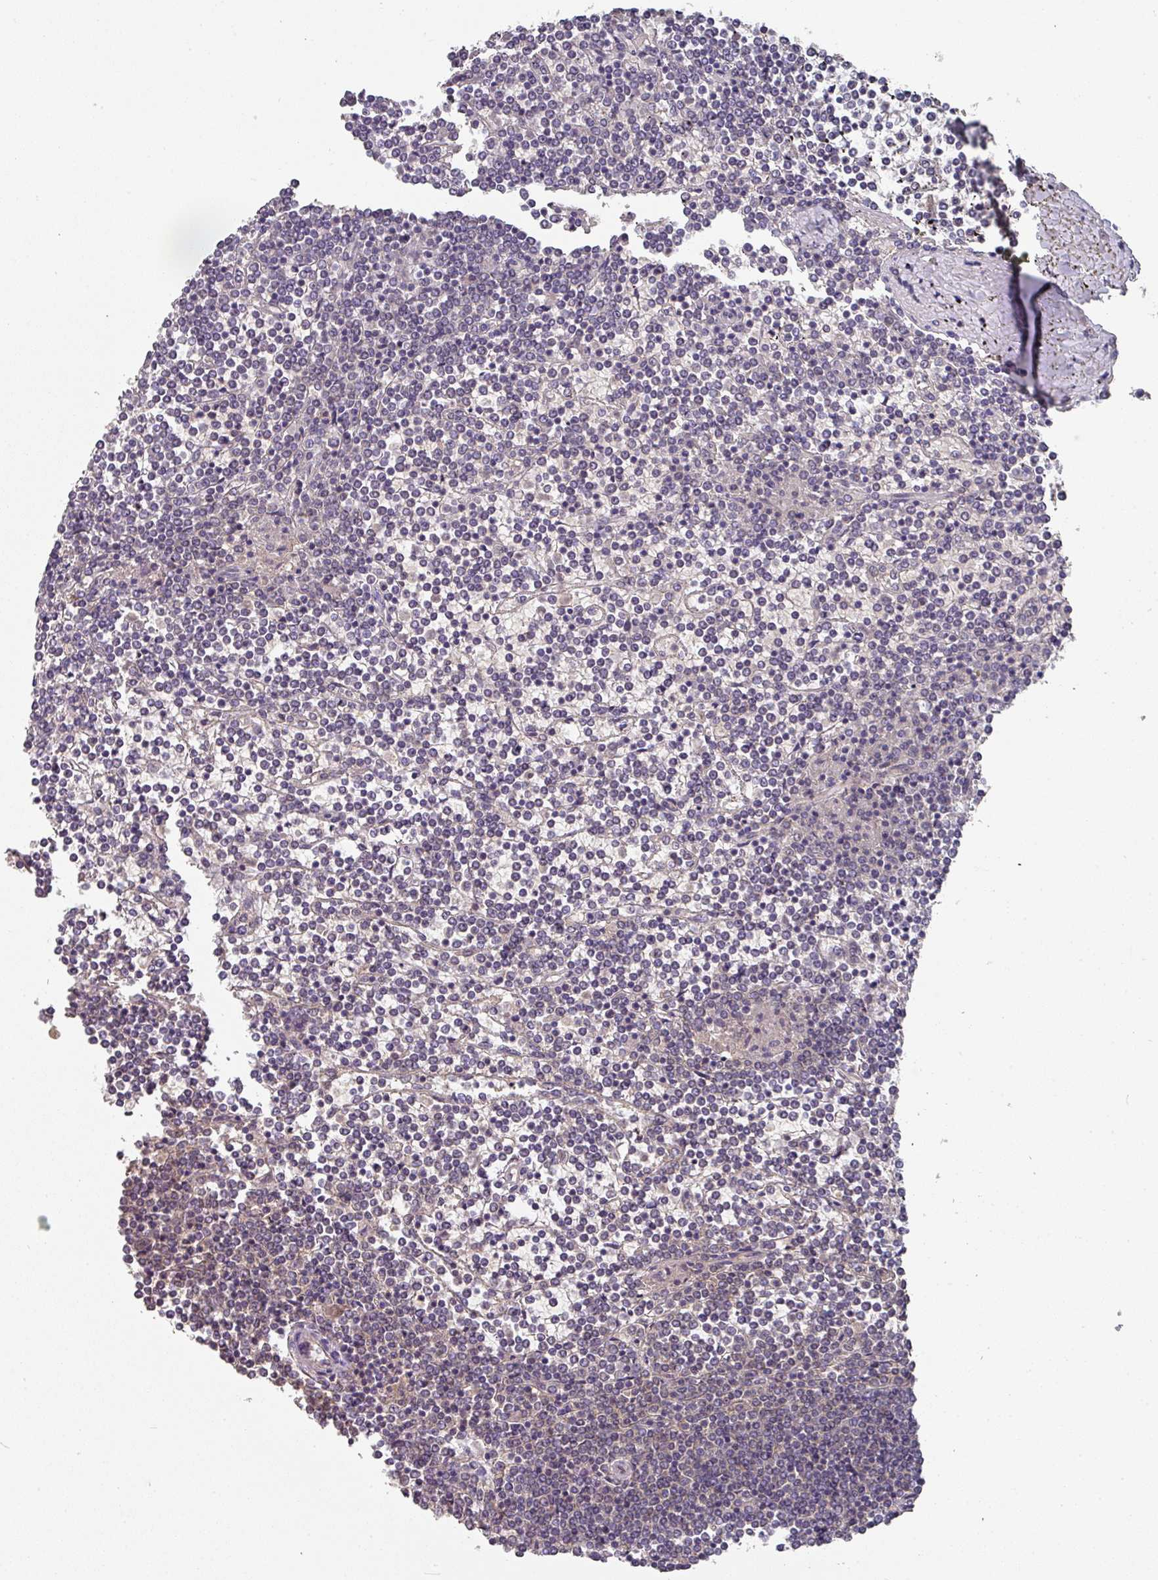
{"staining": {"intensity": "negative", "quantity": "none", "location": "none"}, "tissue": "lymphoma", "cell_type": "Tumor cells", "image_type": "cancer", "snomed": [{"axis": "morphology", "description": "Malignant lymphoma, non-Hodgkin's type, Low grade"}, {"axis": "topography", "description": "Spleen"}], "caption": "Lymphoma stained for a protein using immunohistochemistry demonstrates no staining tumor cells.", "gene": "EXTL3", "patient": {"sex": "female", "age": 19}}